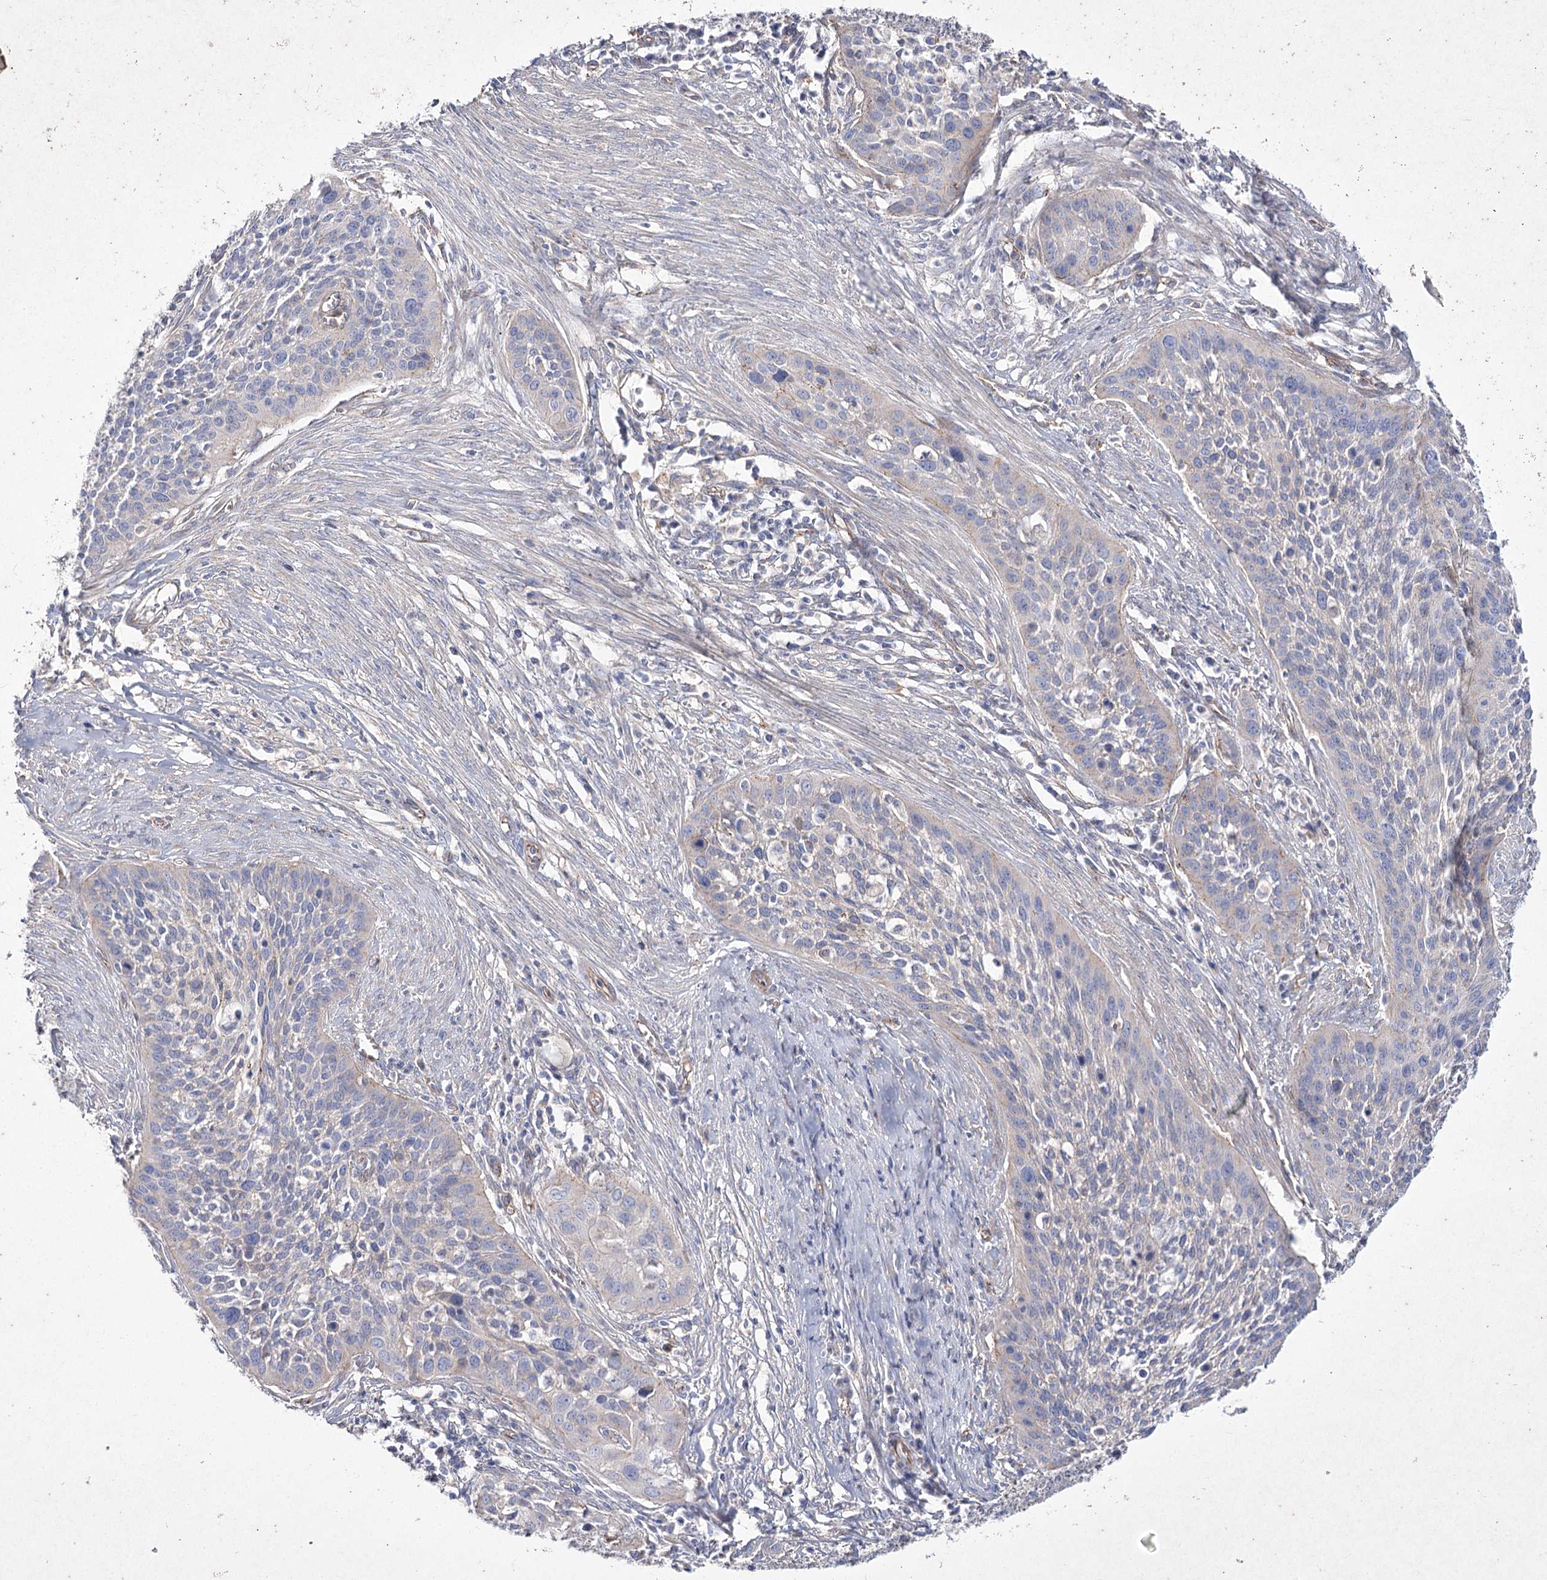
{"staining": {"intensity": "negative", "quantity": "none", "location": "none"}, "tissue": "cervical cancer", "cell_type": "Tumor cells", "image_type": "cancer", "snomed": [{"axis": "morphology", "description": "Squamous cell carcinoma, NOS"}, {"axis": "topography", "description": "Cervix"}], "caption": "A histopathology image of human squamous cell carcinoma (cervical) is negative for staining in tumor cells.", "gene": "LDLRAD3", "patient": {"sex": "female", "age": 34}}